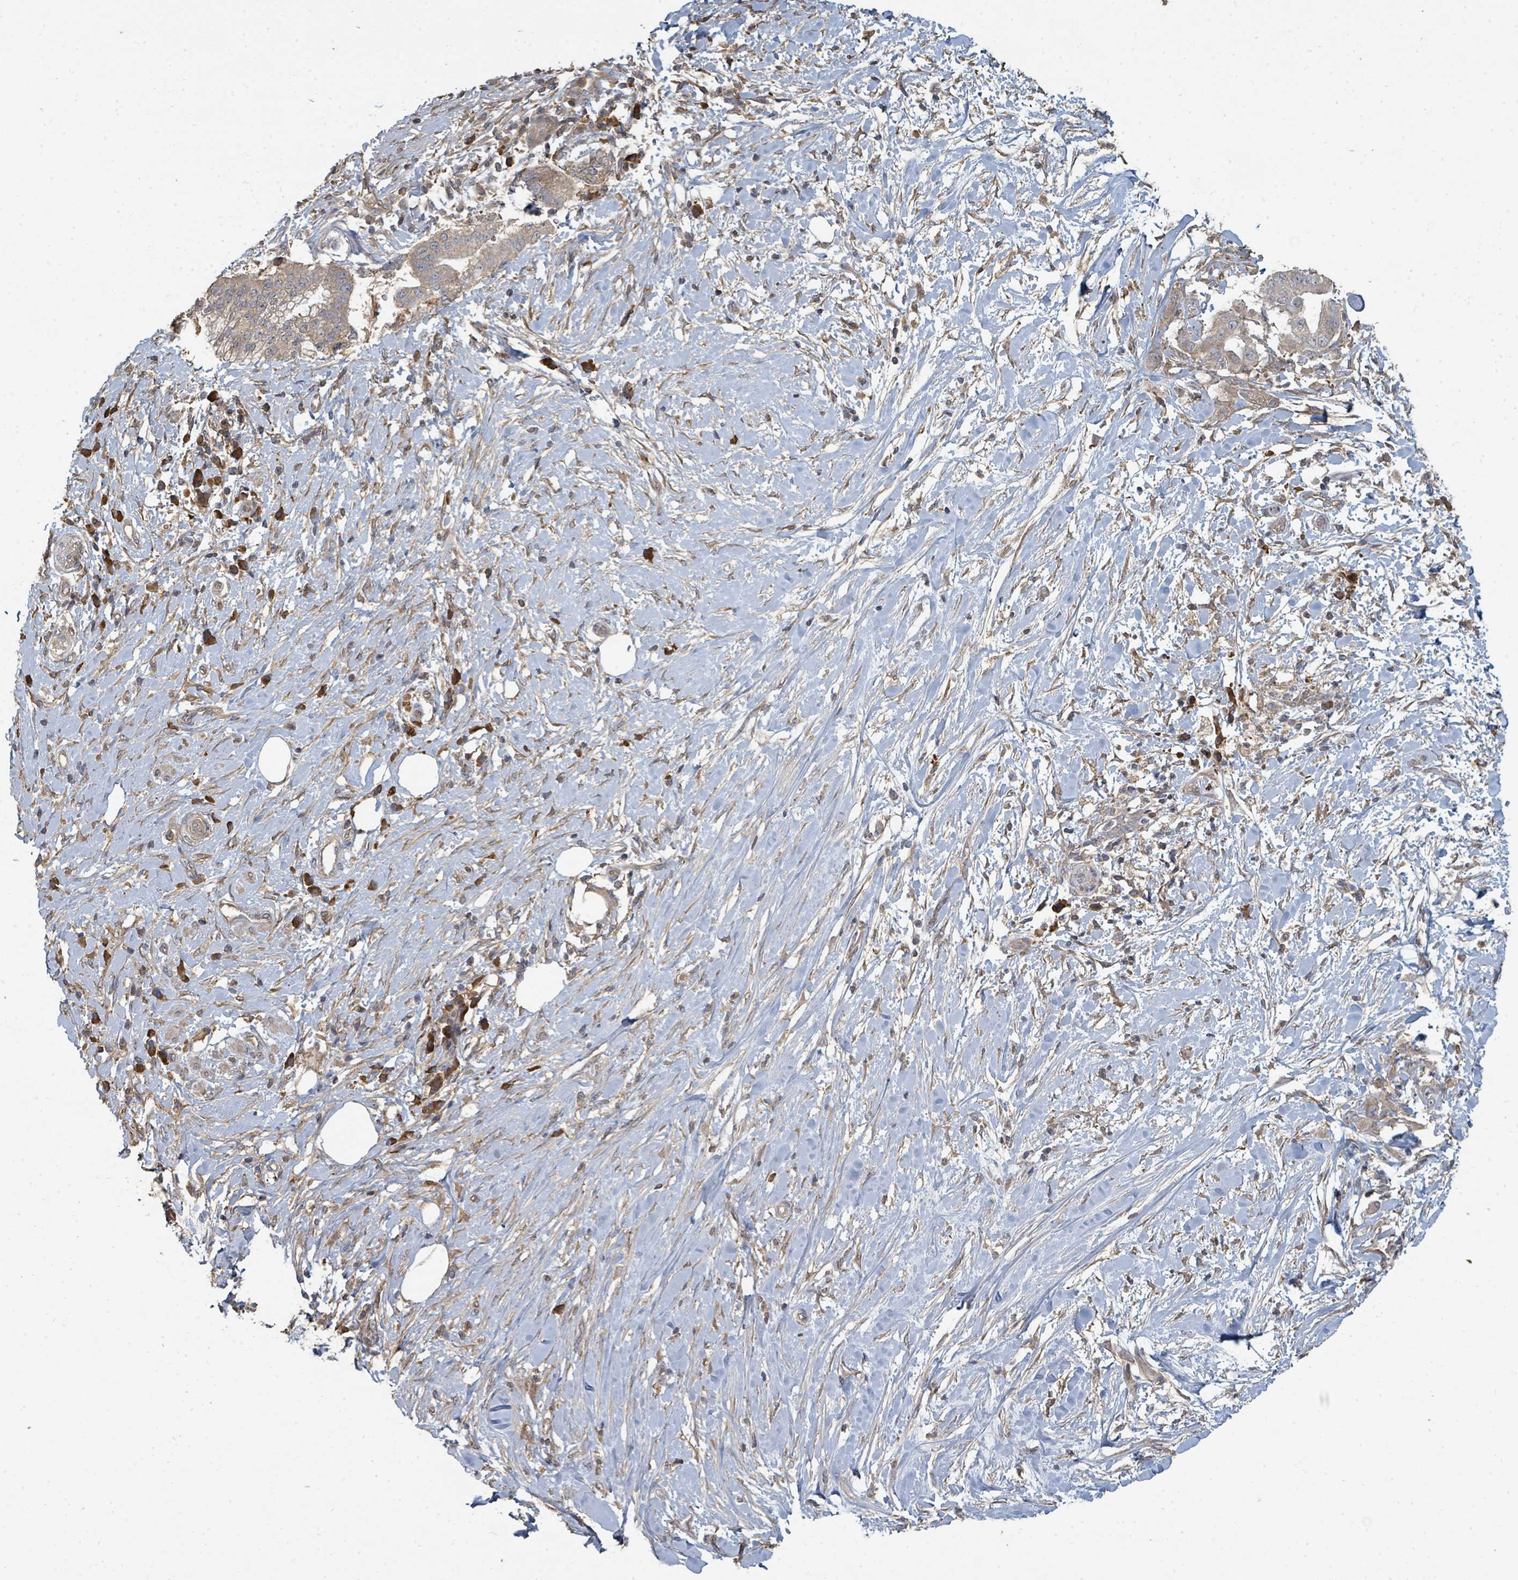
{"staining": {"intensity": "moderate", "quantity": "25%-75%", "location": "cytoplasmic/membranous"}, "tissue": "pancreatic cancer", "cell_type": "Tumor cells", "image_type": "cancer", "snomed": [{"axis": "morphology", "description": "Adenocarcinoma, NOS"}, {"axis": "topography", "description": "Pancreas"}], "caption": "Brown immunohistochemical staining in human pancreatic adenocarcinoma displays moderate cytoplasmic/membranous expression in about 25%-75% of tumor cells. (Stains: DAB (3,3'-diaminobenzidine) in brown, nuclei in blue, Microscopy: brightfield microscopy at high magnification).", "gene": "WDFY1", "patient": {"sex": "male", "age": 68}}